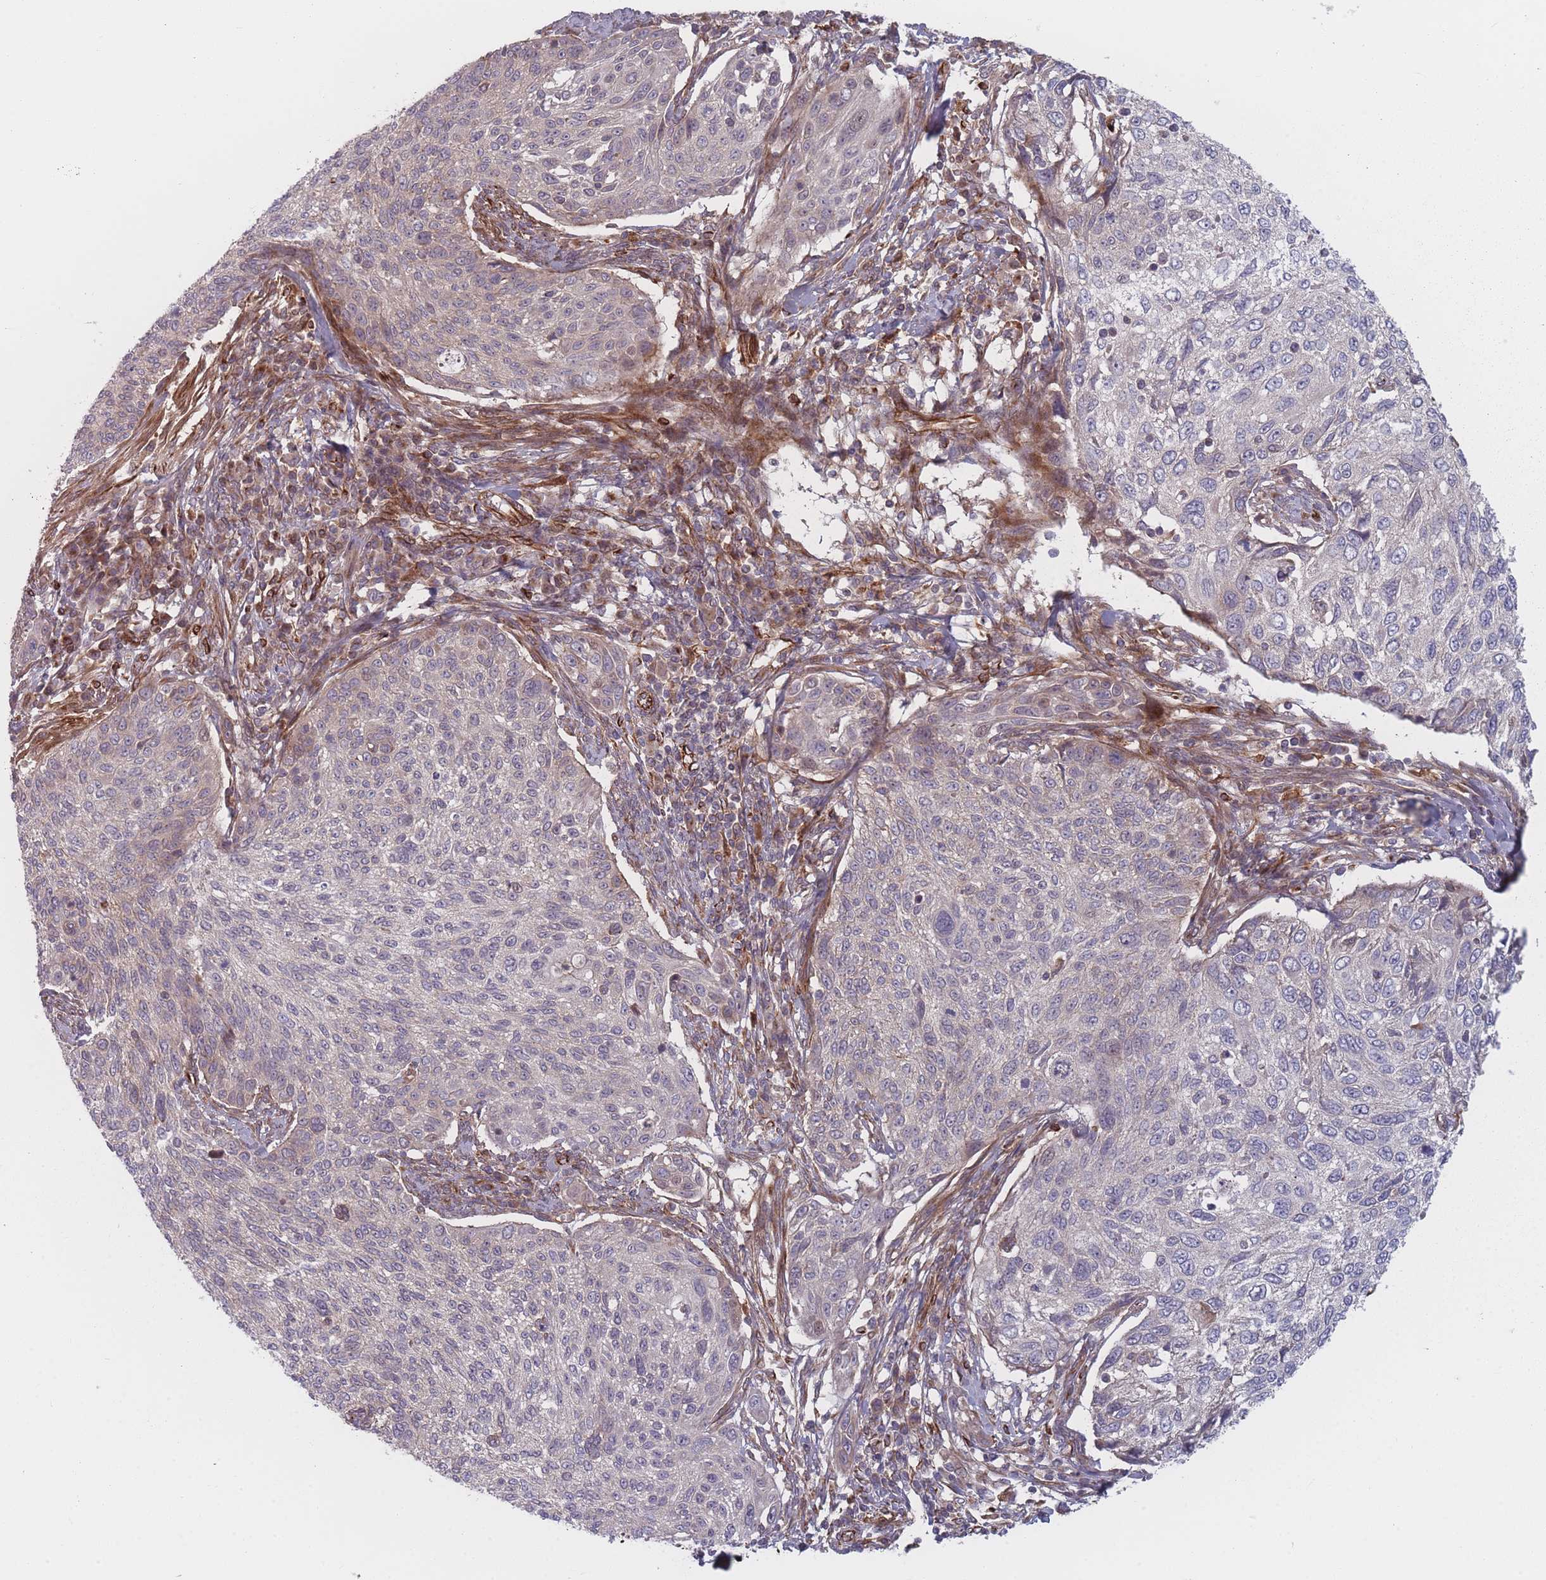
{"staining": {"intensity": "negative", "quantity": "none", "location": "none"}, "tissue": "cervical cancer", "cell_type": "Tumor cells", "image_type": "cancer", "snomed": [{"axis": "morphology", "description": "Squamous cell carcinoma, NOS"}, {"axis": "topography", "description": "Cervix"}], "caption": "This is an IHC histopathology image of cervical squamous cell carcinoma. There is no expression in tumor cells.", "gene": "EEF1AKMT2", "patient": {"sex": "female", "age": 70}}